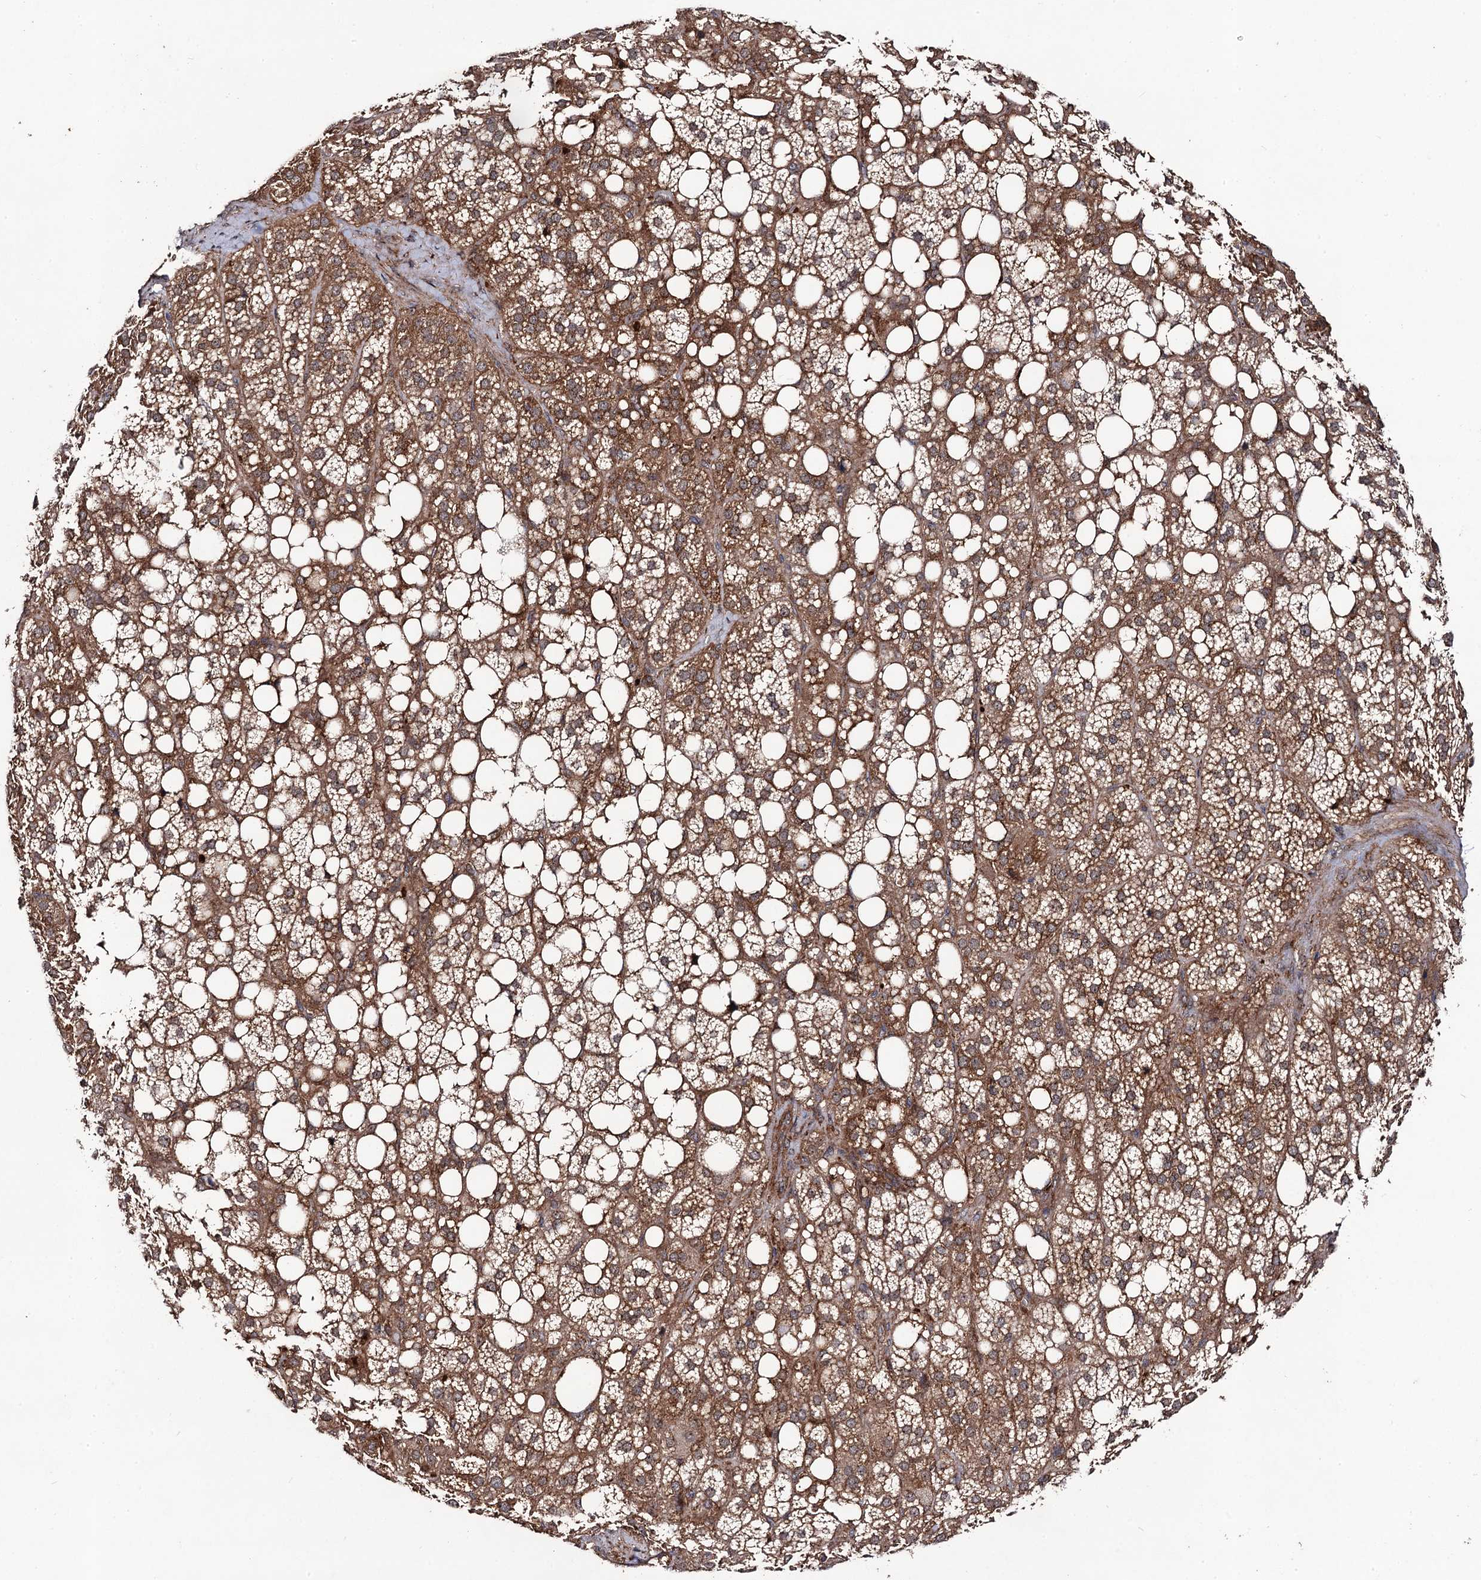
{"staining": {"intensity": "strong", "quantity": ">75%", "location": "cytoplasmic/membranous"}, "tissue": "adrenal gland", "cell_type": "Glandular cells", "image_type": "normal", "snomed": [{"axis": "morphology", "description": "Normal tissue, NOS"}, {"axis": "topography", "description": "Adrenal gland"}], "caption": "A photomicrograph of human adrenal gland stained for a protein shows strong cytoplasmic/membranous brown staining in glandular cells. (DAB IHC, brown staining for protein, blue staining for nuclei).", "gene": "KXD1", "patient": {"sex": "female", "age": 59}}